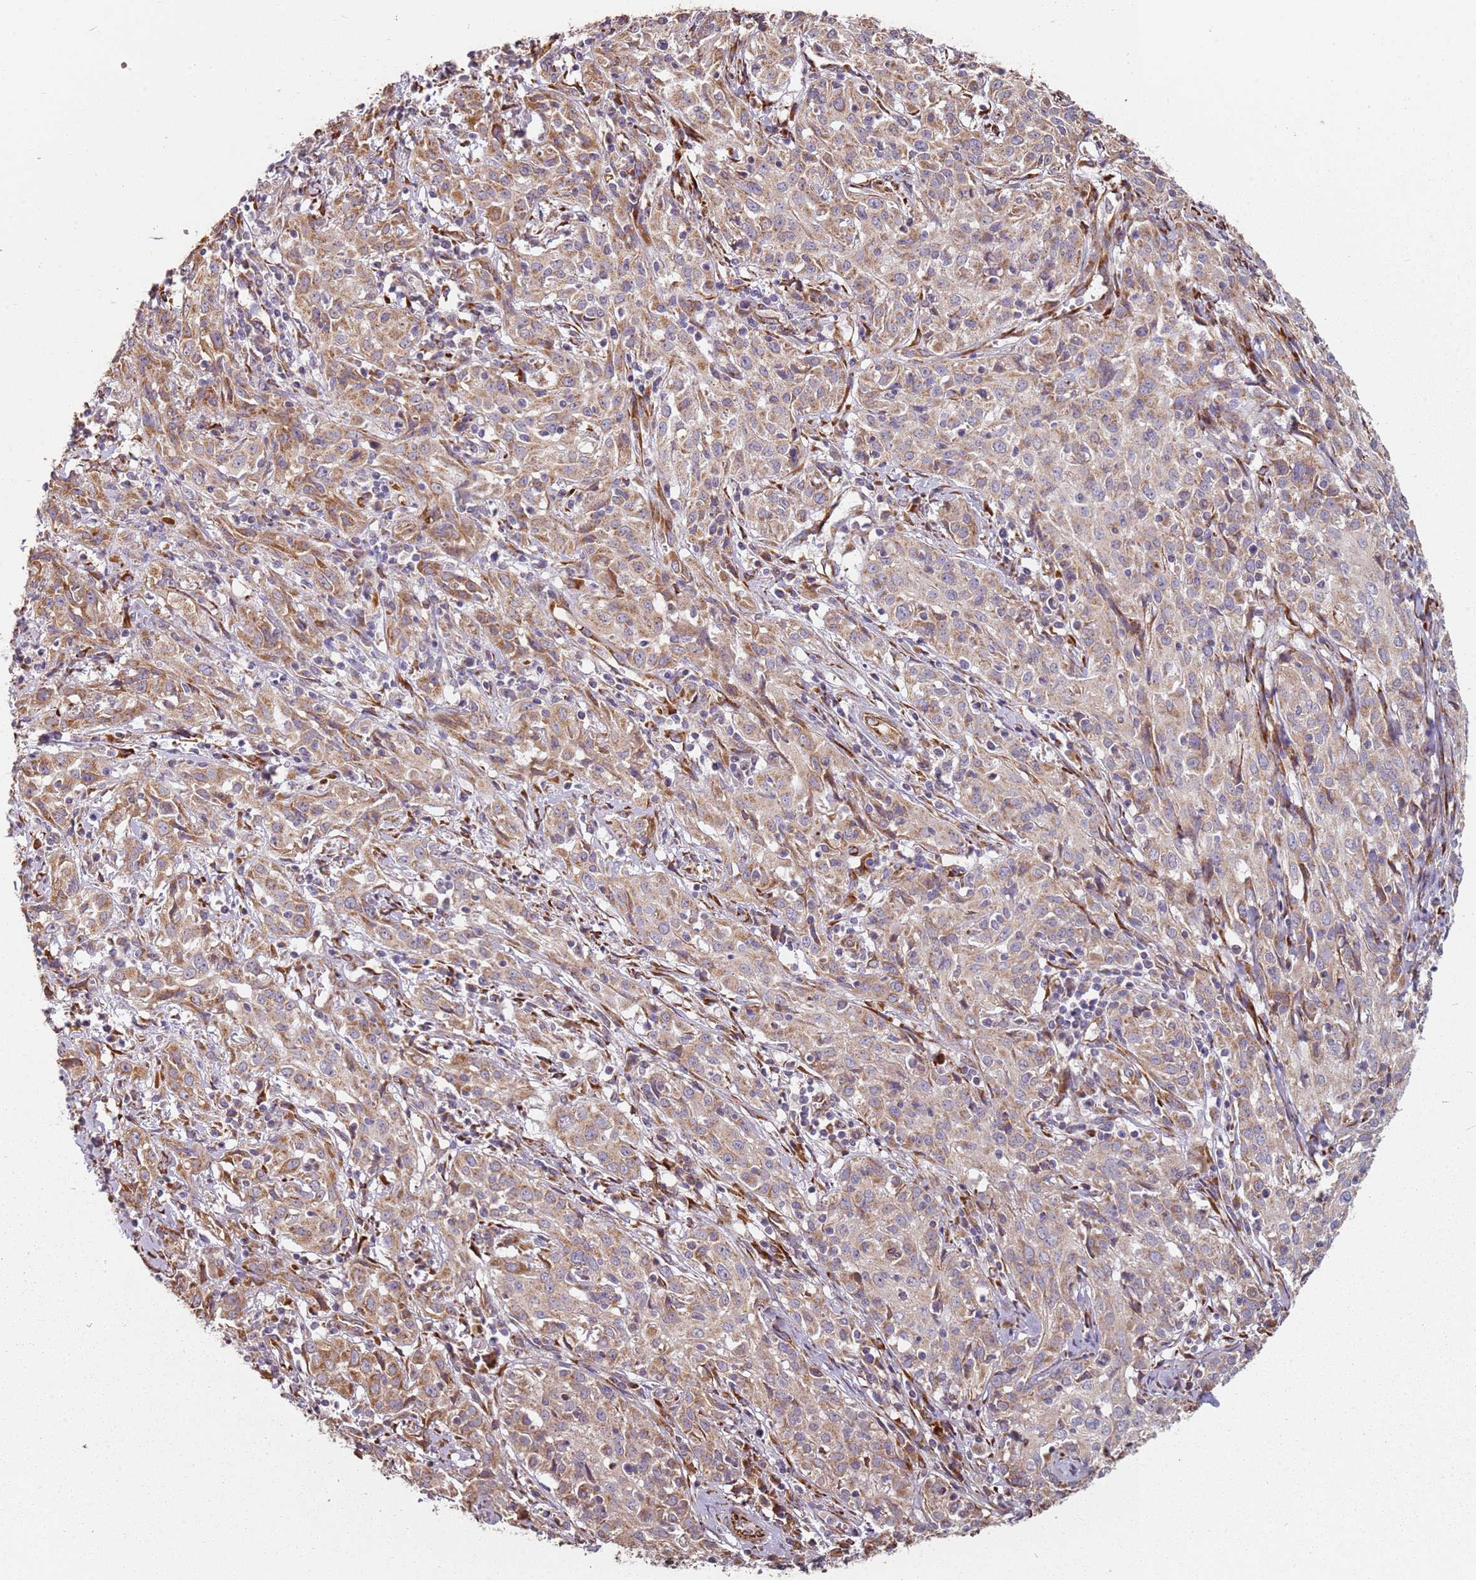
{"staining": {"intensity": "moderate", "quantity": ">75%", "location": "cytoplasmic/membranous"}, "tissue": "cervical cancer", "cell_type": "Tumor cells", "image_type": "cancer", "snomed": [{"axis": "morphology", "description": "Squamous cell carcinoma, NOS"}, {"axis": "topography", "description": "Cervix"}], "caption": "An immunohistochemistry (IHC) histopathology image of neoplastic tissue is shown. Protein staining in brown shows moderate cytoplasmic/membranous positivity in cervical cancer (squamous cell carcinoma) within tumor cells. Immunohistochemistry (ihc) stains the protein in brown and the nuclei are stained blue.", "gene": "ARFRP1", "patient": {"sex": "female", "age": 57}}